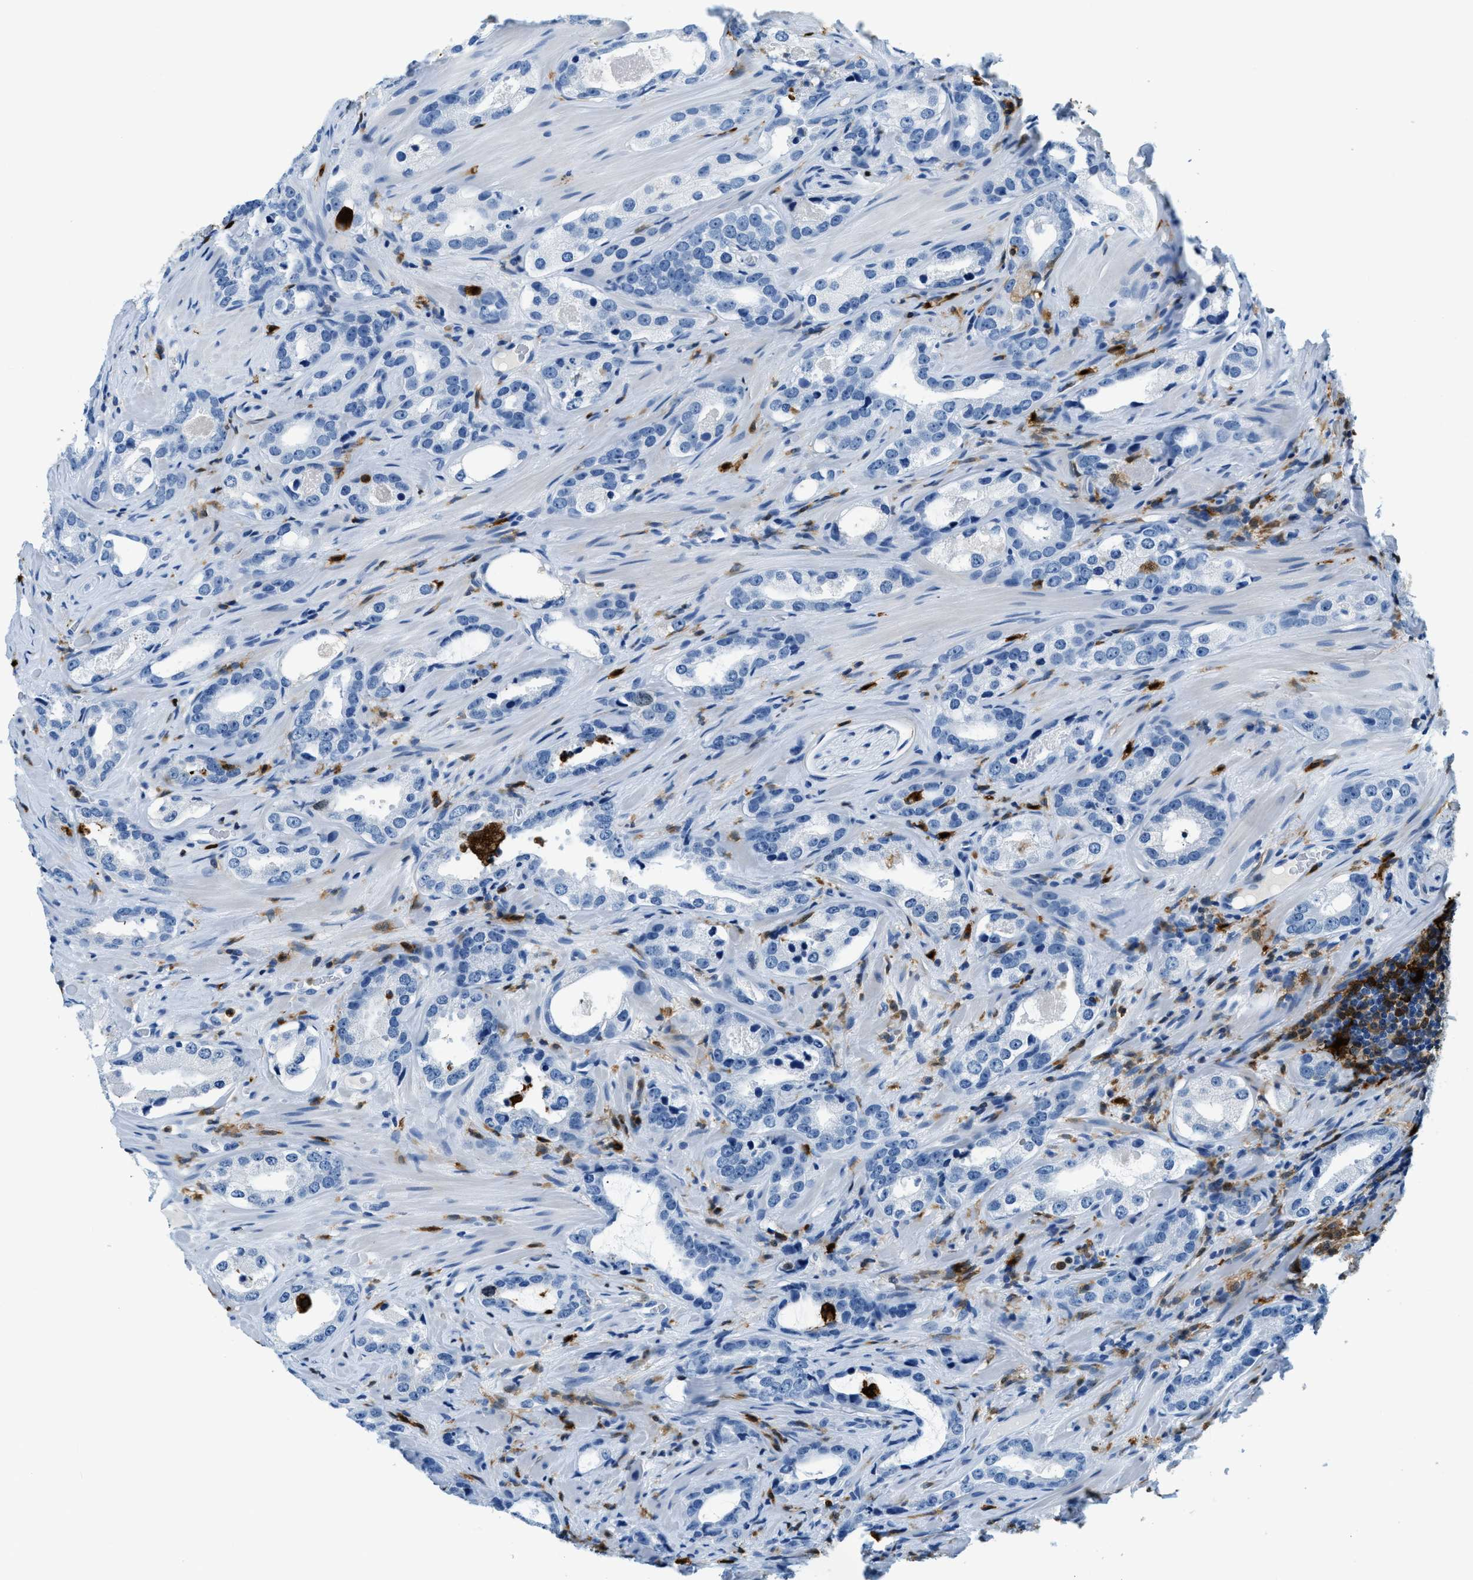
{"staining": {"intensity": "negative", "quantity": "none", "location": "none"}, "tissue": "prostate cancer", "cell_type": "Tumor cells", "image_type": "cancer", "snomed": [{"axis": "morphology", "description": "Adenocarcinoma, High grade"}, {"axis": "topography", "description": "Prostate"}], "caption": "The image displays no significant expression in tumor cells of prostate cancer (adenocarcinoma (high-grade)).", "gene": "CAPG", "patient": {"sex": "male", "age": 63}}